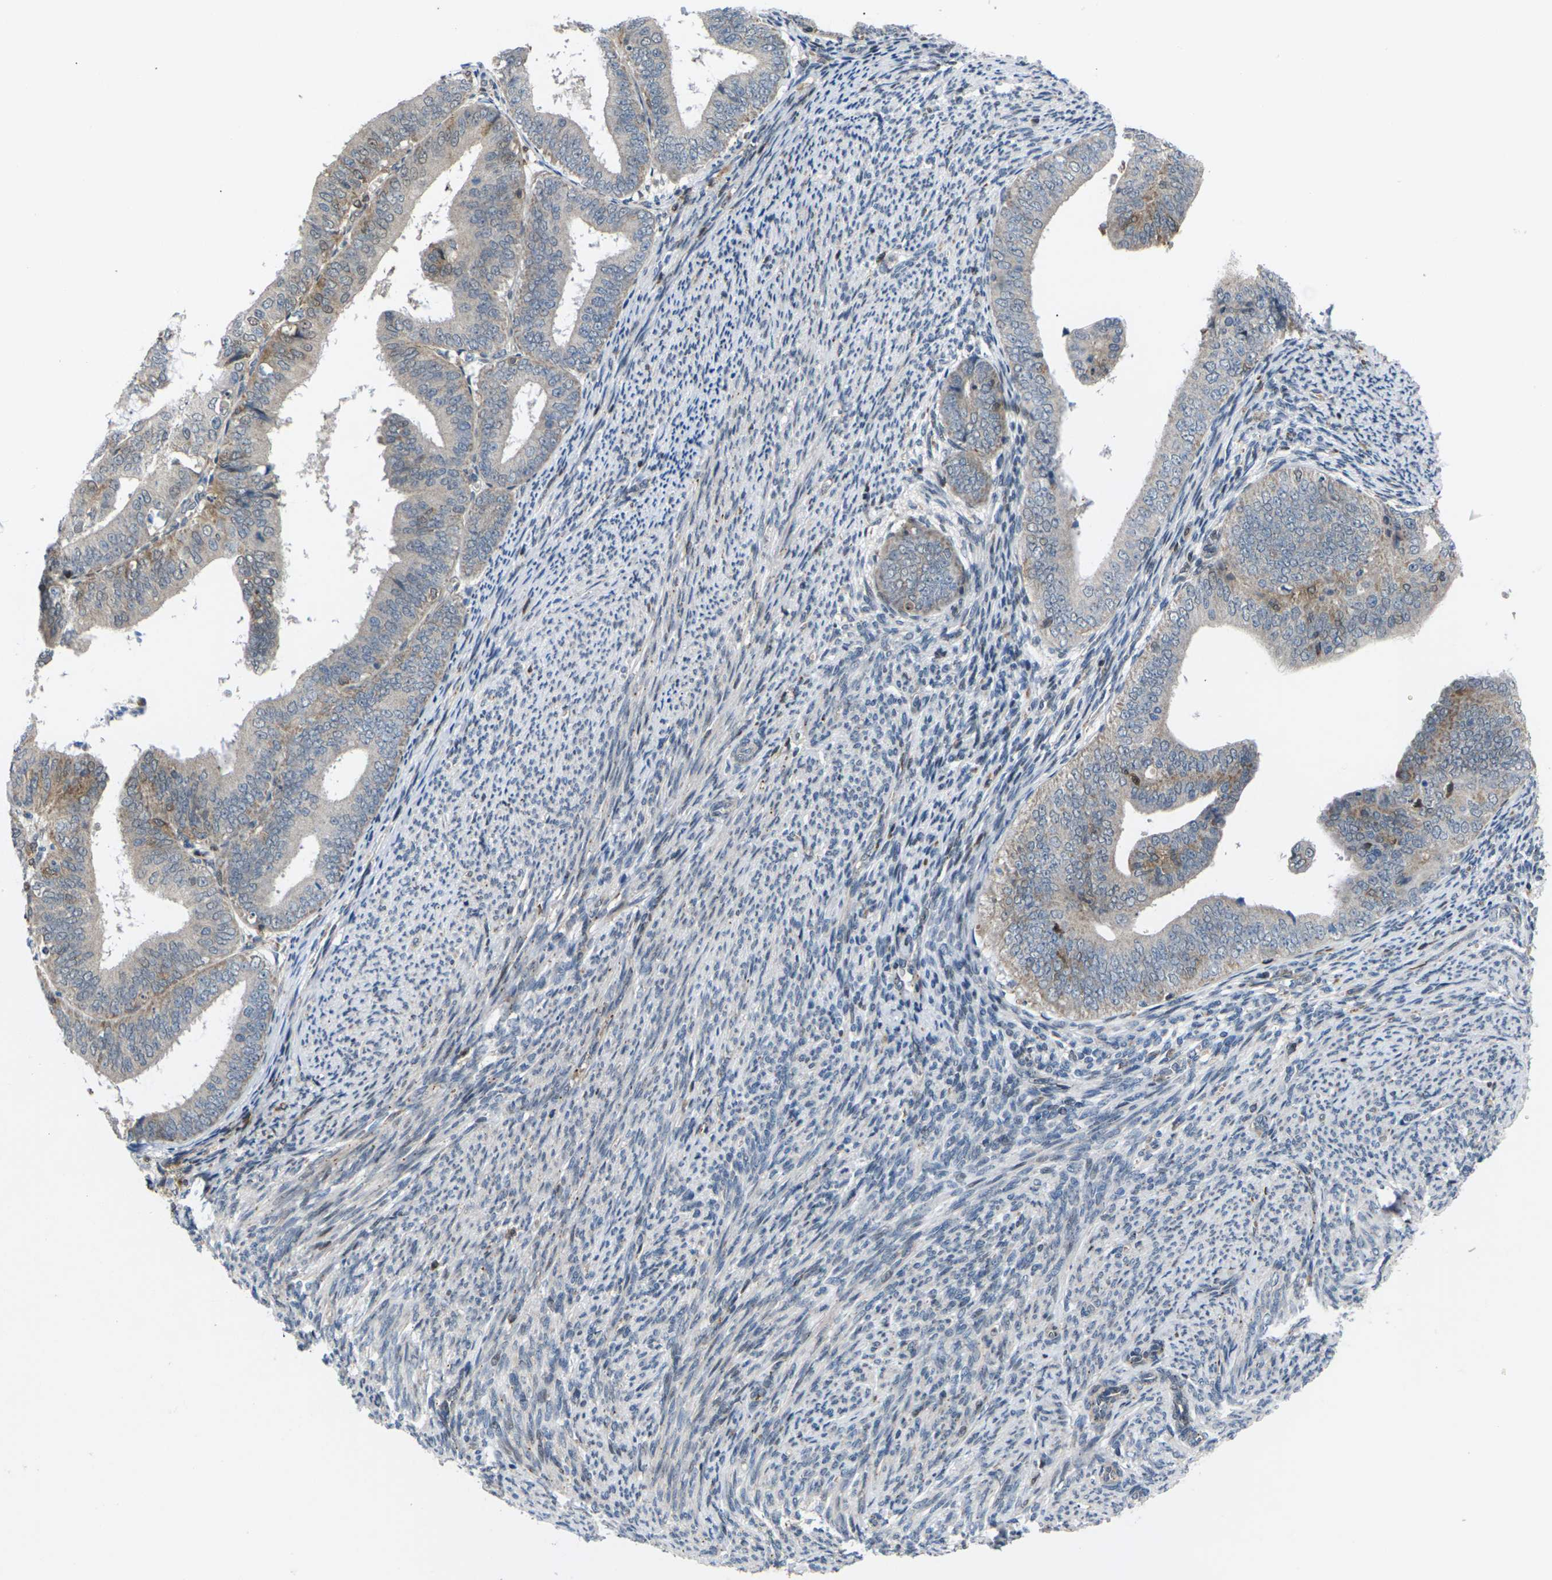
{"staining": {"intensity": "negative", "quantity": "none", "location": "none"}, "tissue": "endometrial cancer", "cell_type": "Tumor cells", "image_type": "cancer", "snomed": [{"axis": "morphology", "description": "Adenocarcinoma, NOS"}, {"axis": "topography", "description": "Endometrium"}], "caption": "The histopathology image displays no staining of tumor cells in endometrial cancer (adenocarcinoma). The staining is performed using DAB (3,3'-diaminobenzidine) brown chromogen with nuclei counter-stained in using hematoxylin.", "gene": "RPS6KA3", "patient": {"sex": "female", "age": 63}}